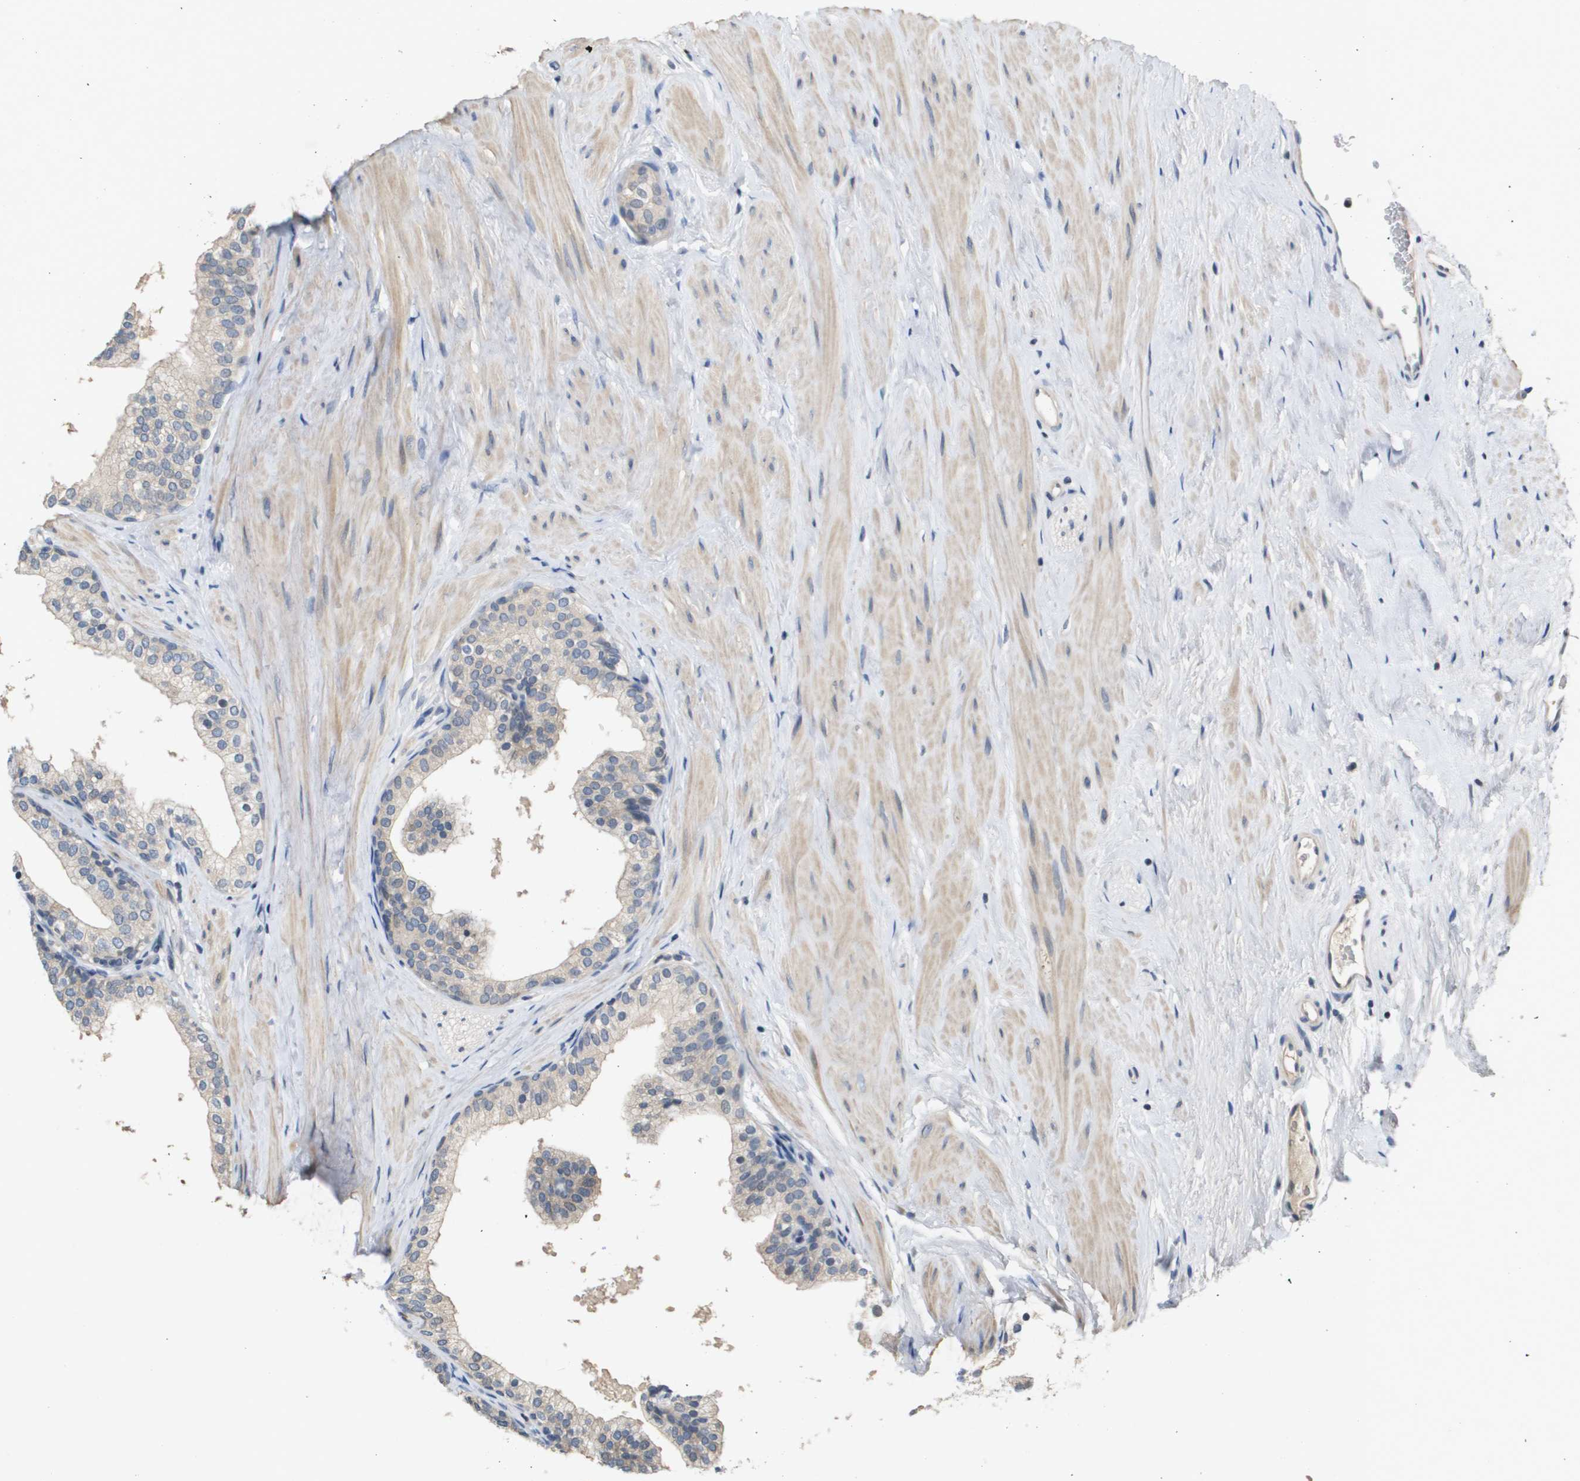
{"staining": {"intensity": "weak", "quantity": "<25%", "location": "cytoplasmic/membranous"}, "tissue": "prostate", "cell_type": "Glandular cells", "image_type": "normal", "snomed": [{"axis": "morphology", "description": "Normal tissue, NOS"}, {"axis": "topography", "description": "Prostate"}], "caption": "Immunohistochemistry (IHC) photomicrograph of unremarkable prostate: prostate stained with DAB exhibits no significant protein positivity in glandular cells.", "gene": "CAPN11", "patient": {"sex": "male", "age": 60}}